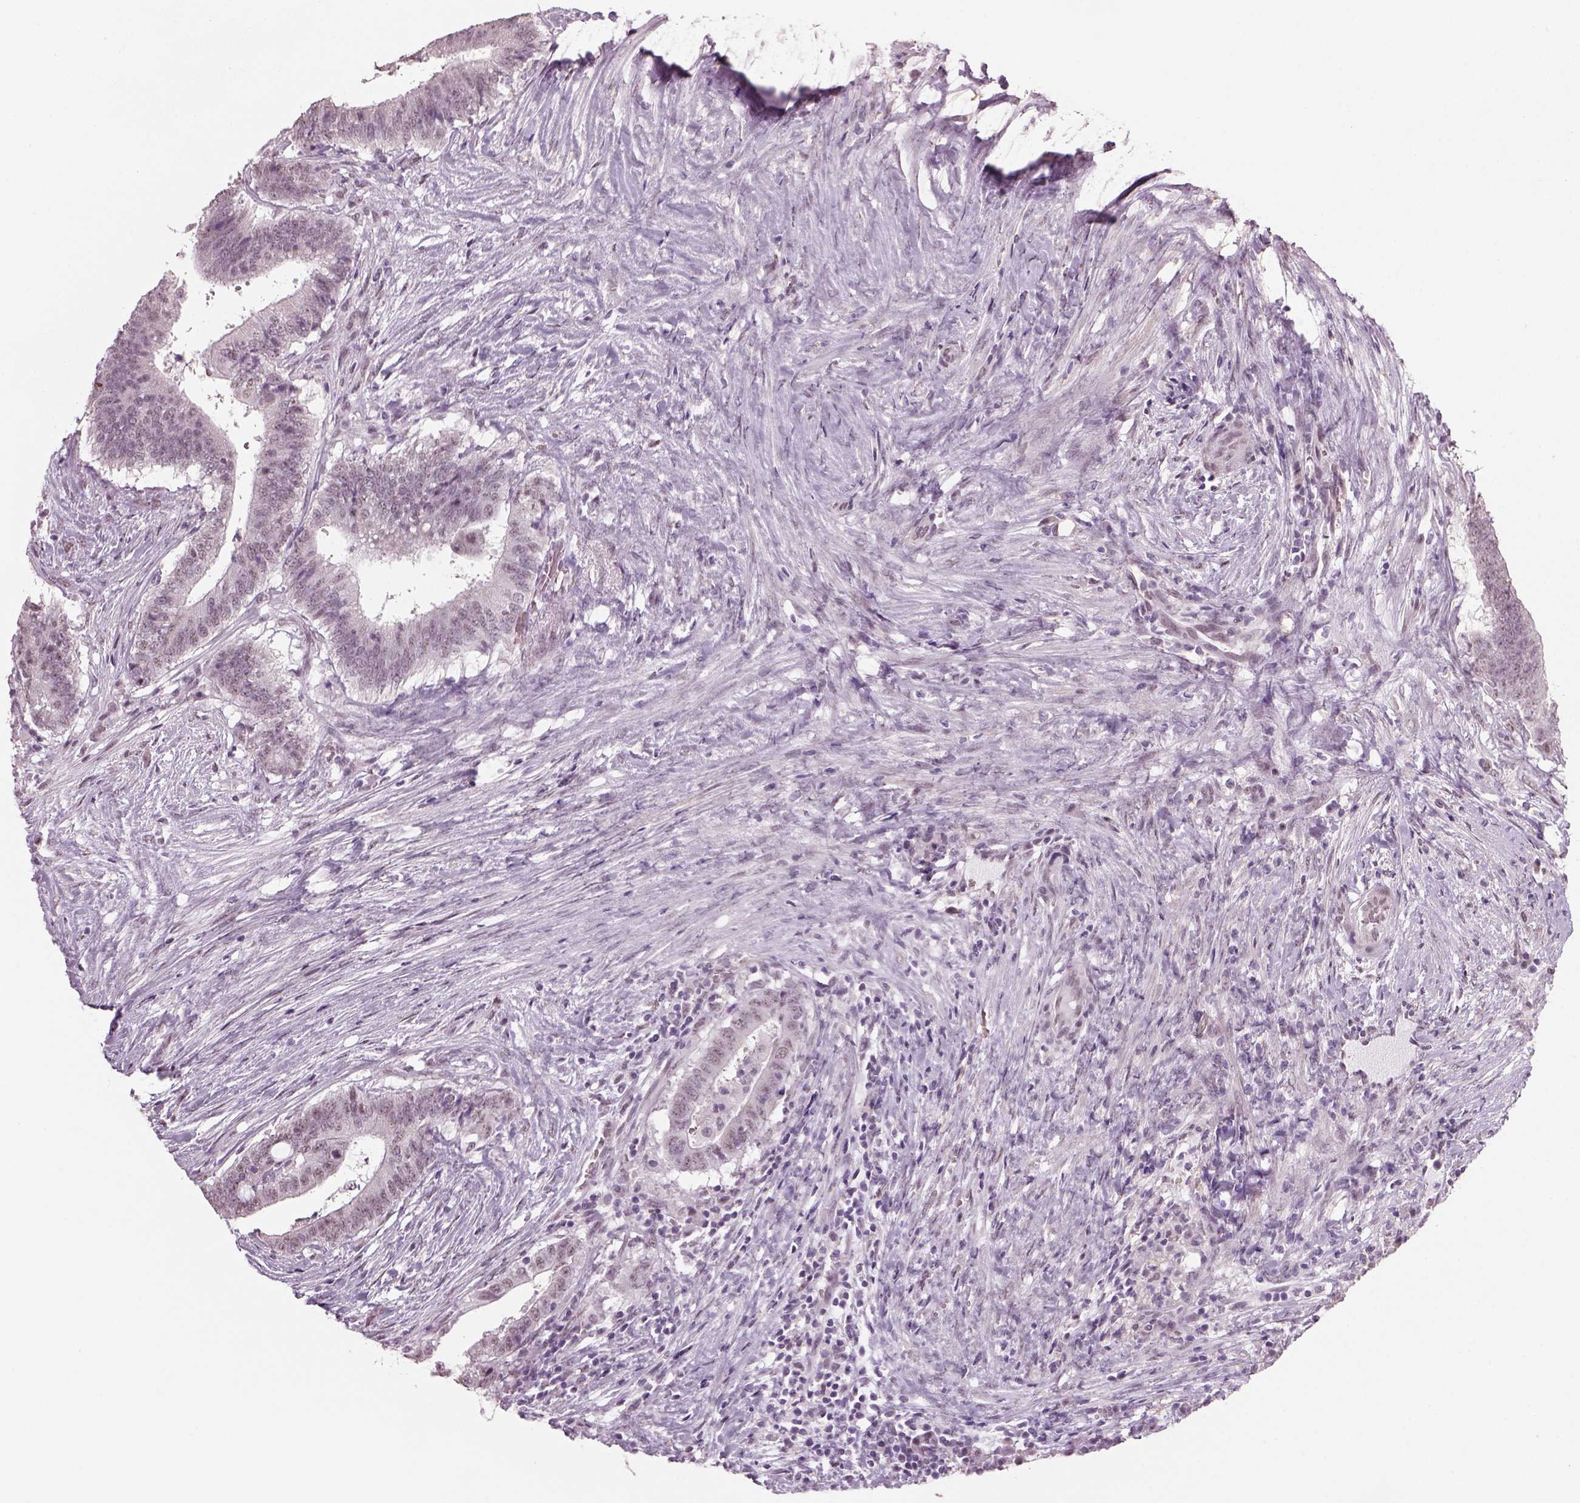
{"staining": {"intensity": "negative", "quantity": "none", "location": "none"}, "tissue": "colorectal cancer", "cell_type": "Tumor cells", "image_type": "cancer", "snomed": [{"axis": "morphology", "description": "Adenocarcinoma, NOS"}, {"axis": "topography", "description": "Colon"}], "caption": "Colorectal cancer (adenocarcinoma) was stained to show a protein in brown. There is no significant expression in tumor cells. Brightfield microscopy of immunohistochemistry stained with DAB (3,3'-diaminobenzidine) (brown) and hematoxylin (blue), captured at high magnification.", "gene": "NAT8", "patient": {"sex": "female", "age": 43}}